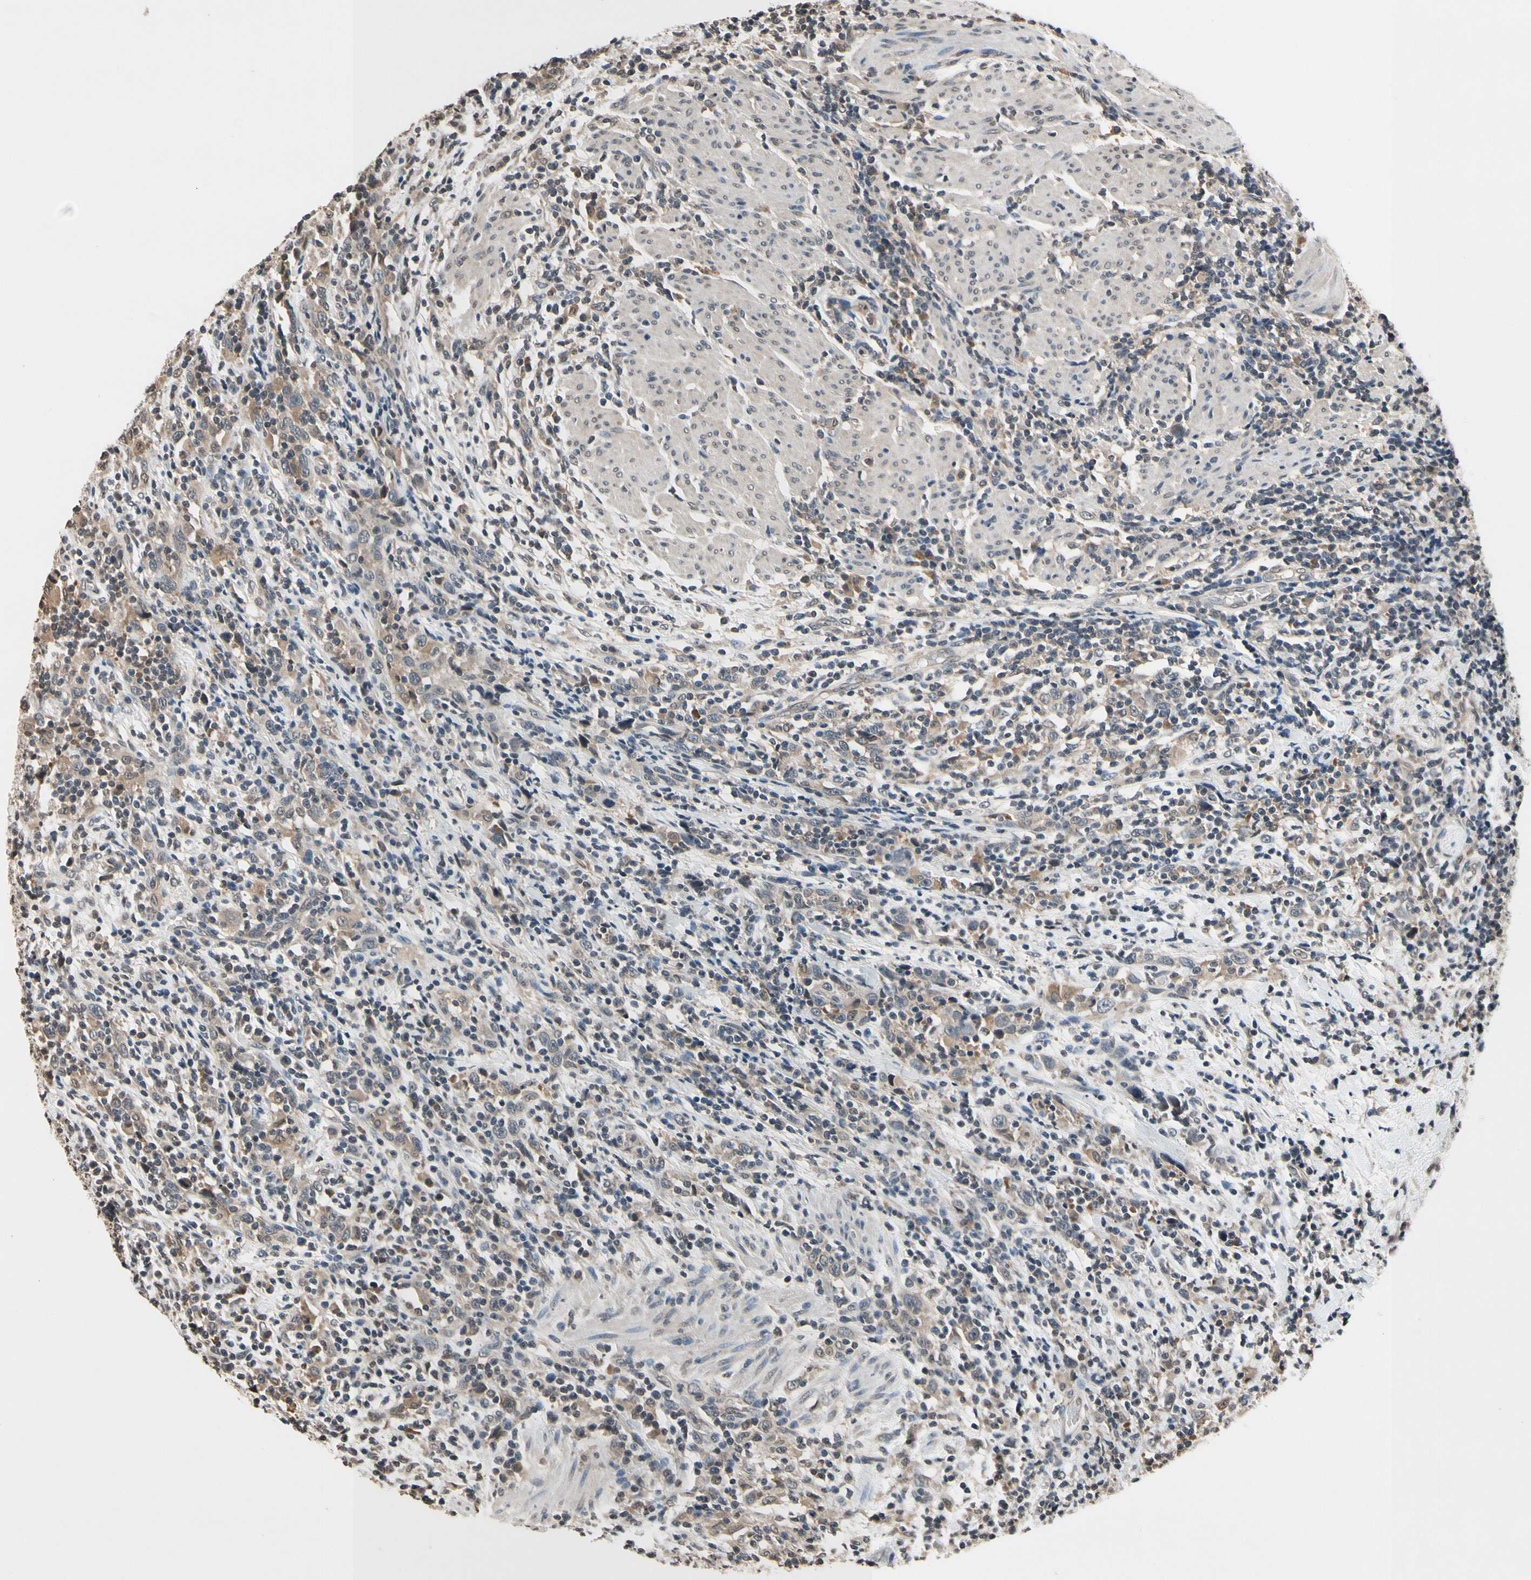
{"staining": {"intensity": "weak", "quantity": ">75%", "location": "cytoplasmic/membranous"}, "tissue": "urothelial cancer", "cell_type": "Tumor cells", "image_type": "cancer", "snomed": [{"axis": "morphology", "description": "Urothelial carcinoma, High grade"}, {"axis": "topography", "description": "Urinary bladder"}], "caption": "Urothelial cancer stained with immunohistochemistry (IHC) shows weak cytoplasmic/membranous positivity in approximately >75% of tumor cells.", "gene": "GCLC", "patient": {"sex": "male", "age": 61}}